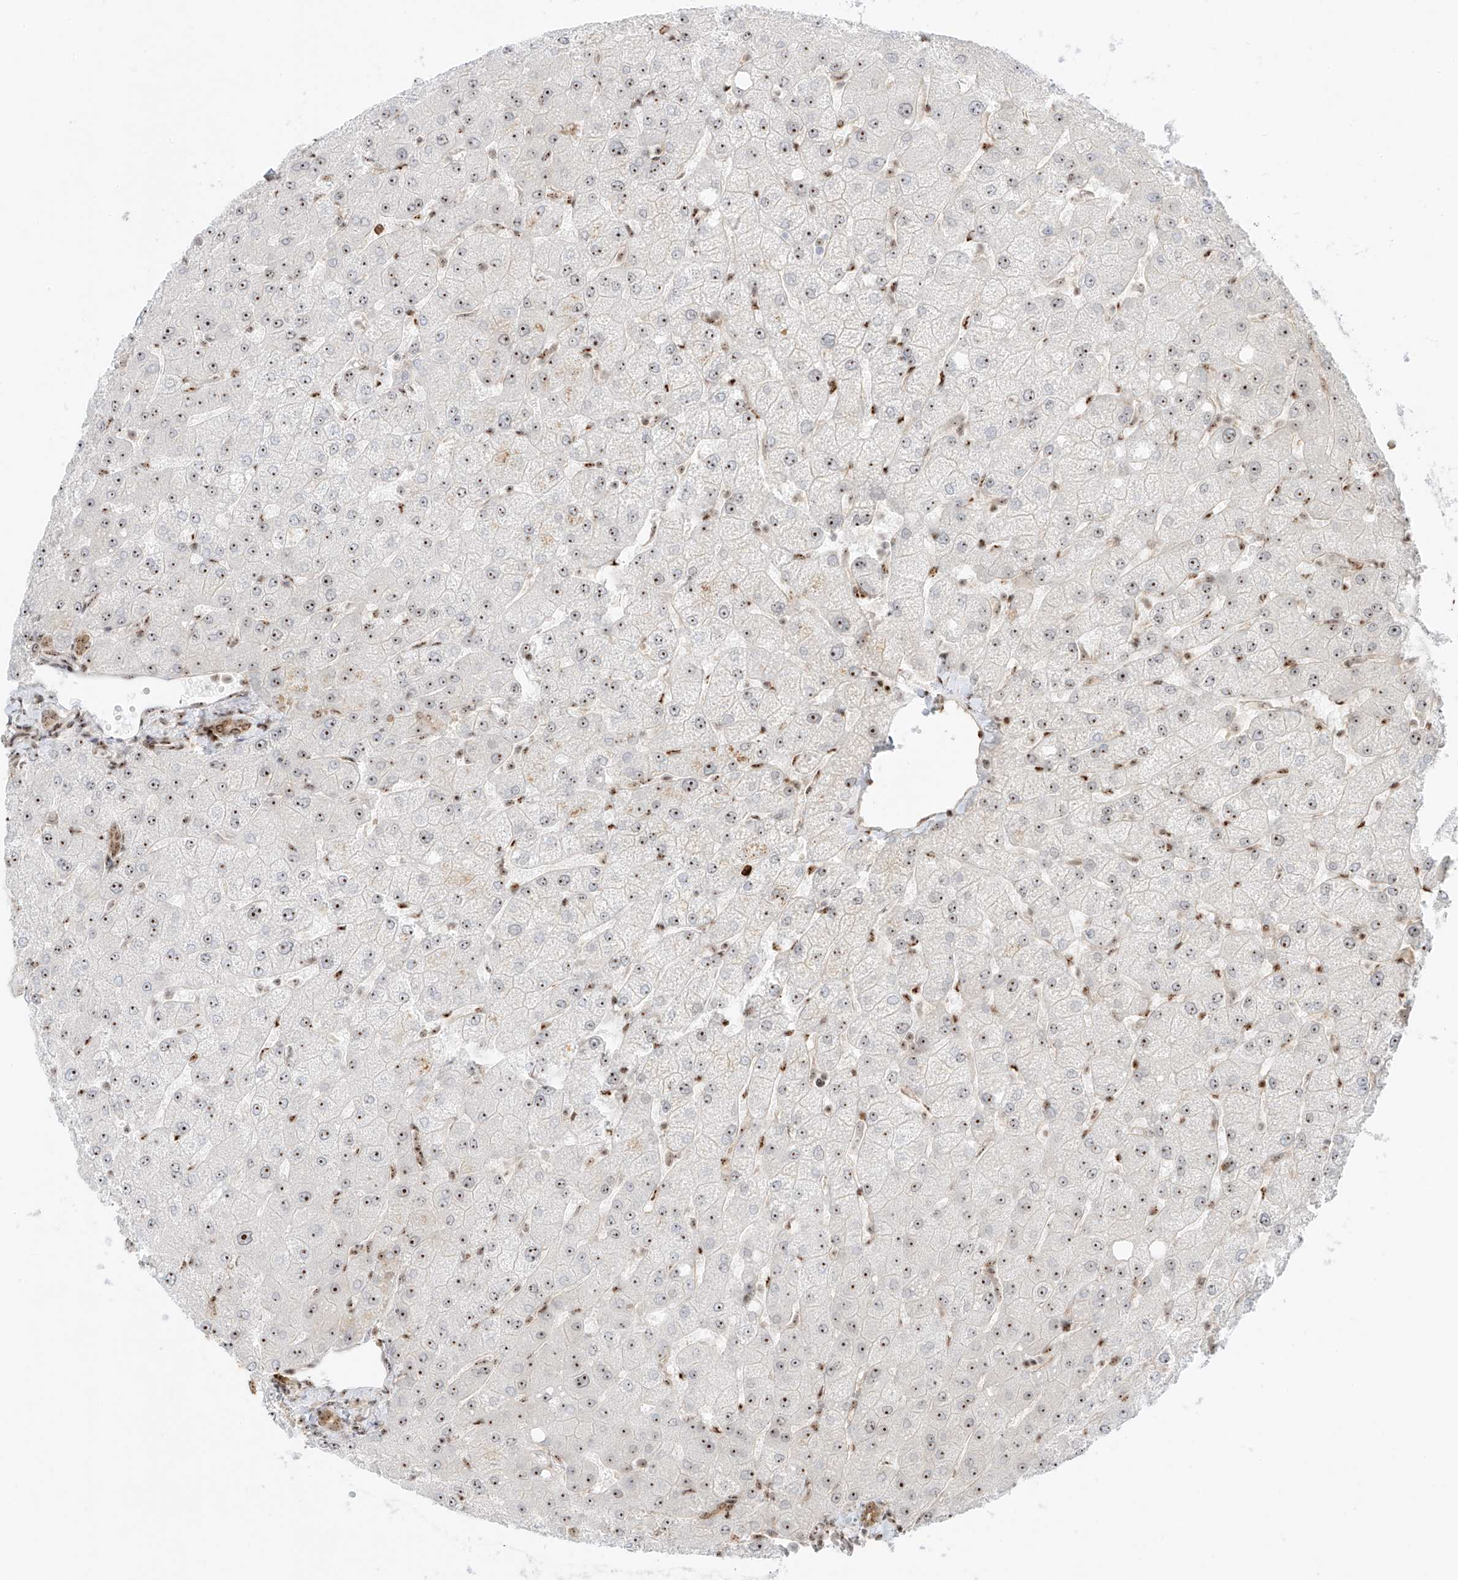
{"staining": {"intensity": "weak", "quantity": ">75%", "location": "cytoplasmic/membranous,nuclear"}, "tissue": "liver", "cell_type": "Cholangiocytes", "image_type": "normal", "snomed": [{"axis": "morphology", "description": "Normal tissue, NOS"}, {"axis": "topography", "description": "Liver"}], "caption": "Immunohistochemical staining of benign liver demonstrates low levels of weak cytoplasmic/membranous,nuclear positivity in approximately >75% of cholangiocytes.", "gene": "ZNF512", "patient": {"sex": "female", "age": 54}}